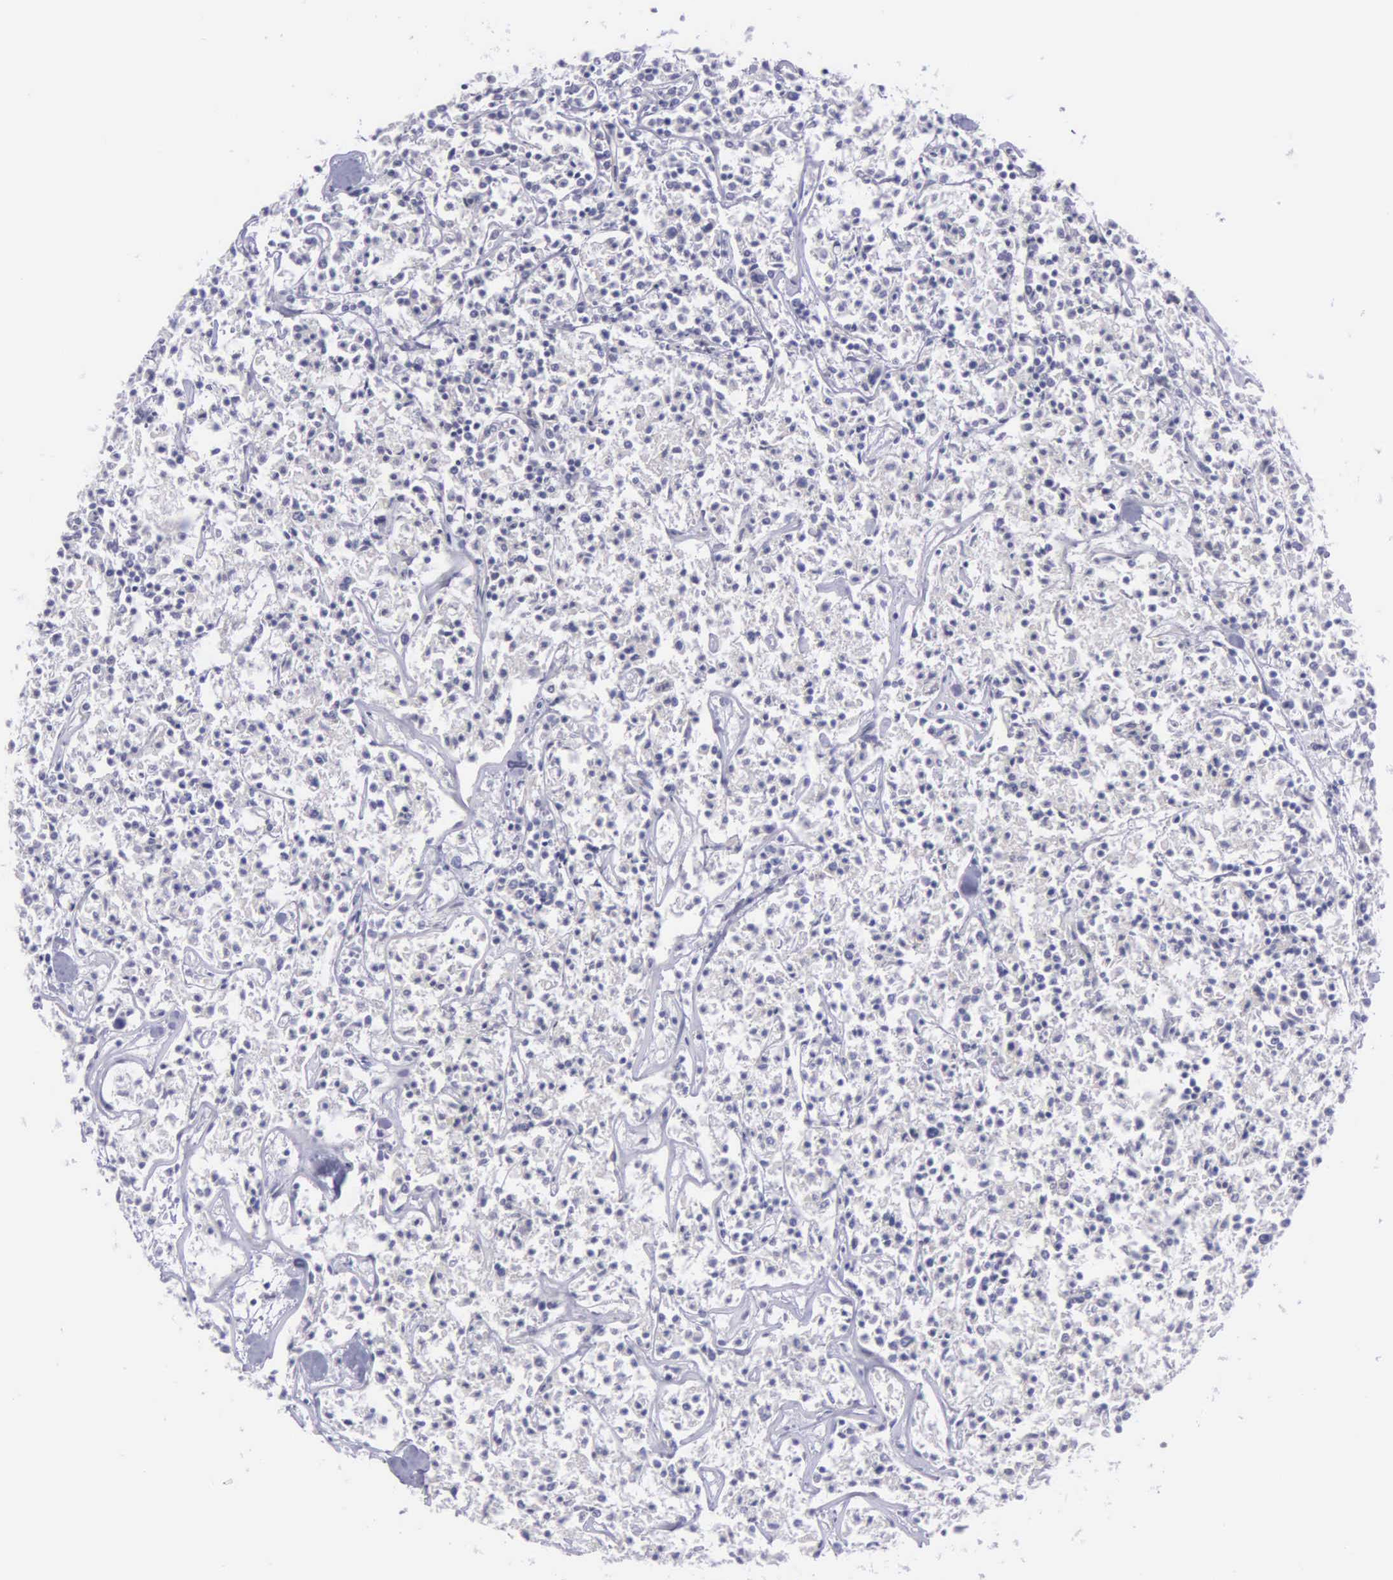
{"staining": {"intensity": "negative", "quantity": "none", "location": "none"}, "tissue": "lymphoma", "cell_type": "Tumor cells", "image_type": "cancer", "snomed": [{"axis": "morphology", "description": "Malignant lymphoma, non-Hodgkin's type, Low grade"}, {"axis": "topography", "description": "Small intestine"}], "caption": "This is an immunohistochemistry image of malignant lymphoma, non-Hodgkin's type (low-grade). There is no staining in tumor cells.", "gene": "SYNJ2BP", "patient": {"sex": "female", "age": 59}}